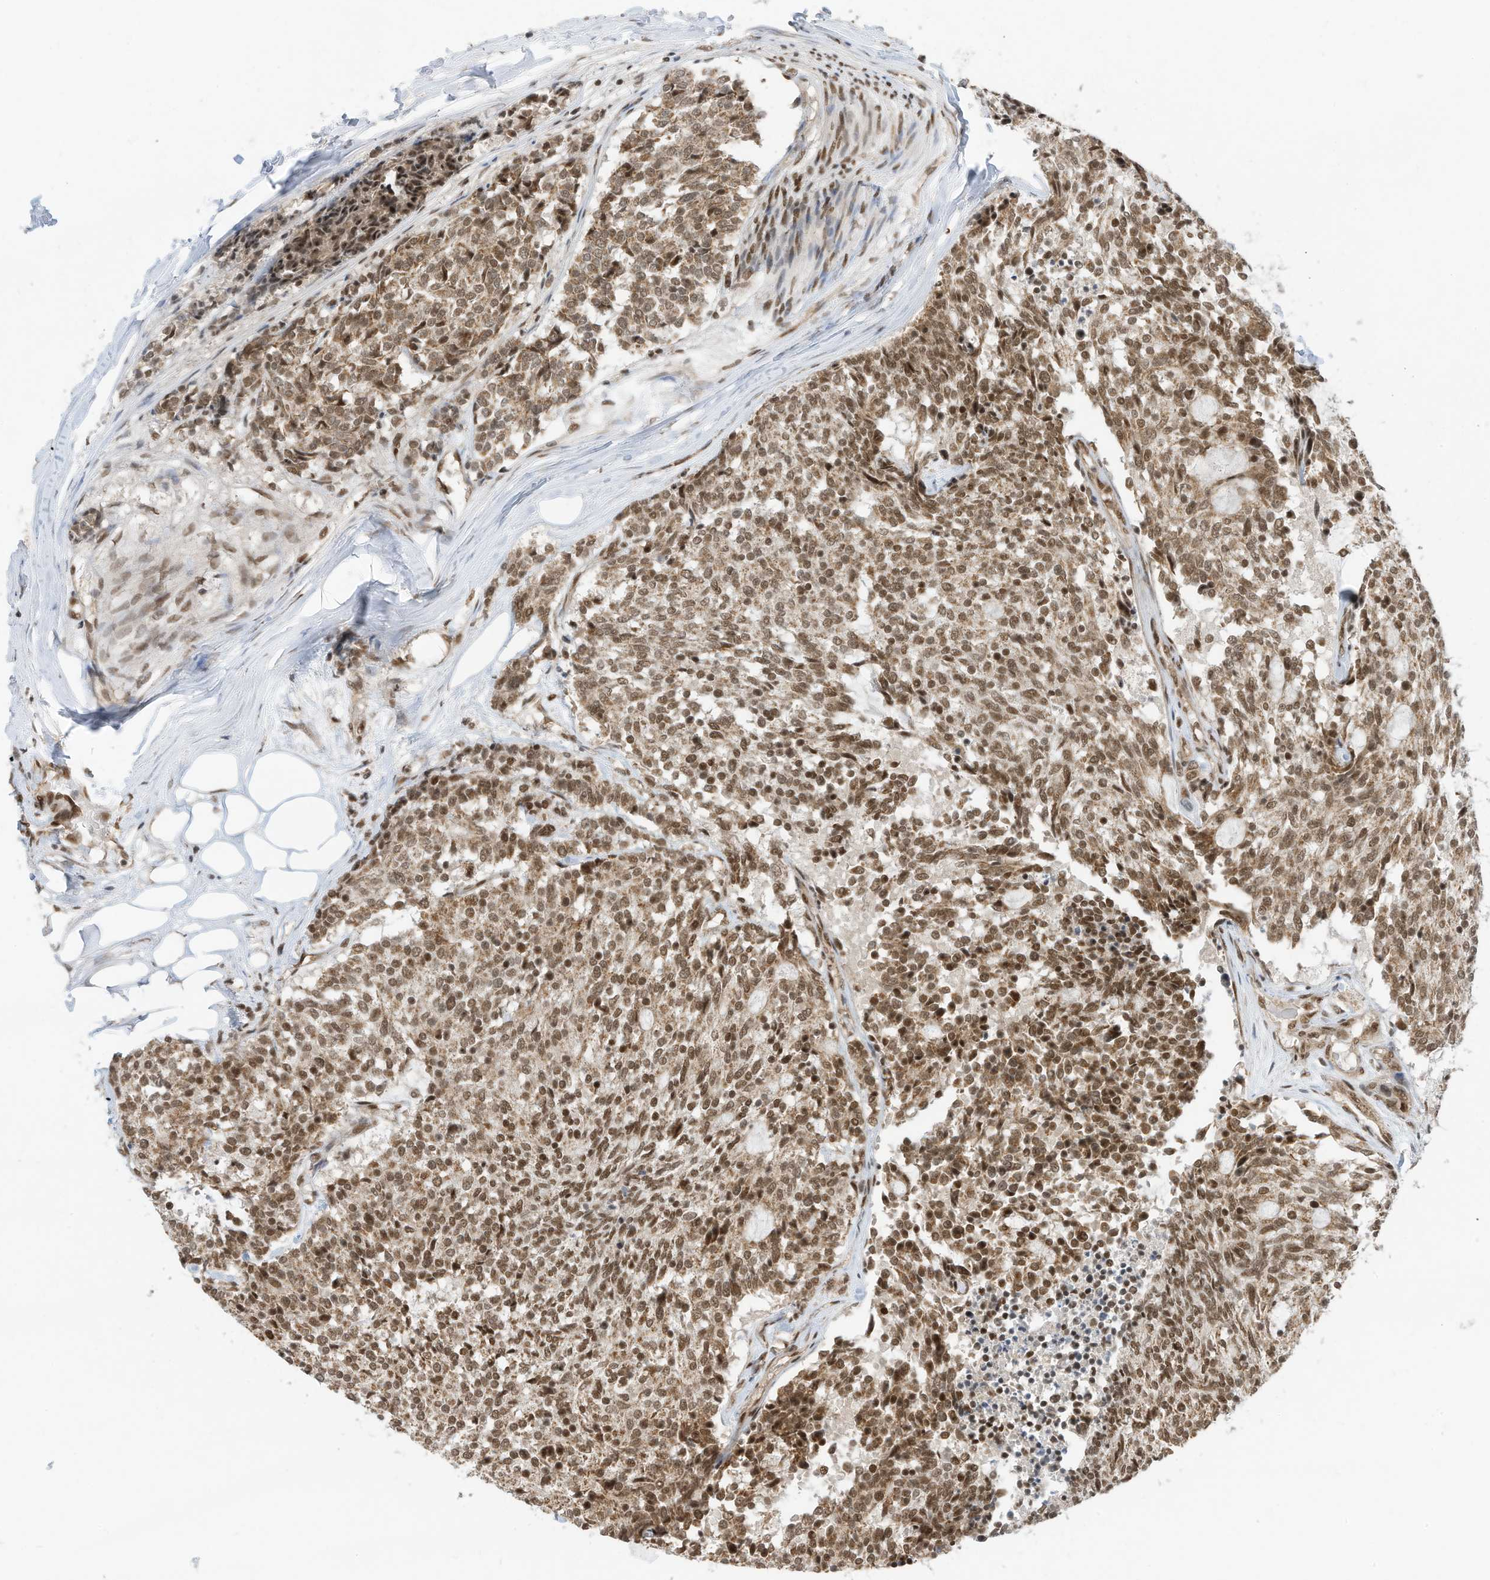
{"staining": {"intensity": "moderate", "quantity": ">75%", "location": "cytoplasmic/membranous,nuclear"}, "tissue": "carcinoid", "cell_type": "Tumor cells", "image_type": "cancer", "snomed": [{"axis": "morphology", "description": "Carcinoid, malignant, NOS"}, {"axis": "topography", "description": "Pancreas"}], "caption": "Protein staining of carcinoid tissue demonstrates moderate cytoplasmic/membranous and nuclear positivity in approximately >75% of tumor cells.", "gene": "AURKAIP1", "patient": {"sex": "female", "age": 54}}